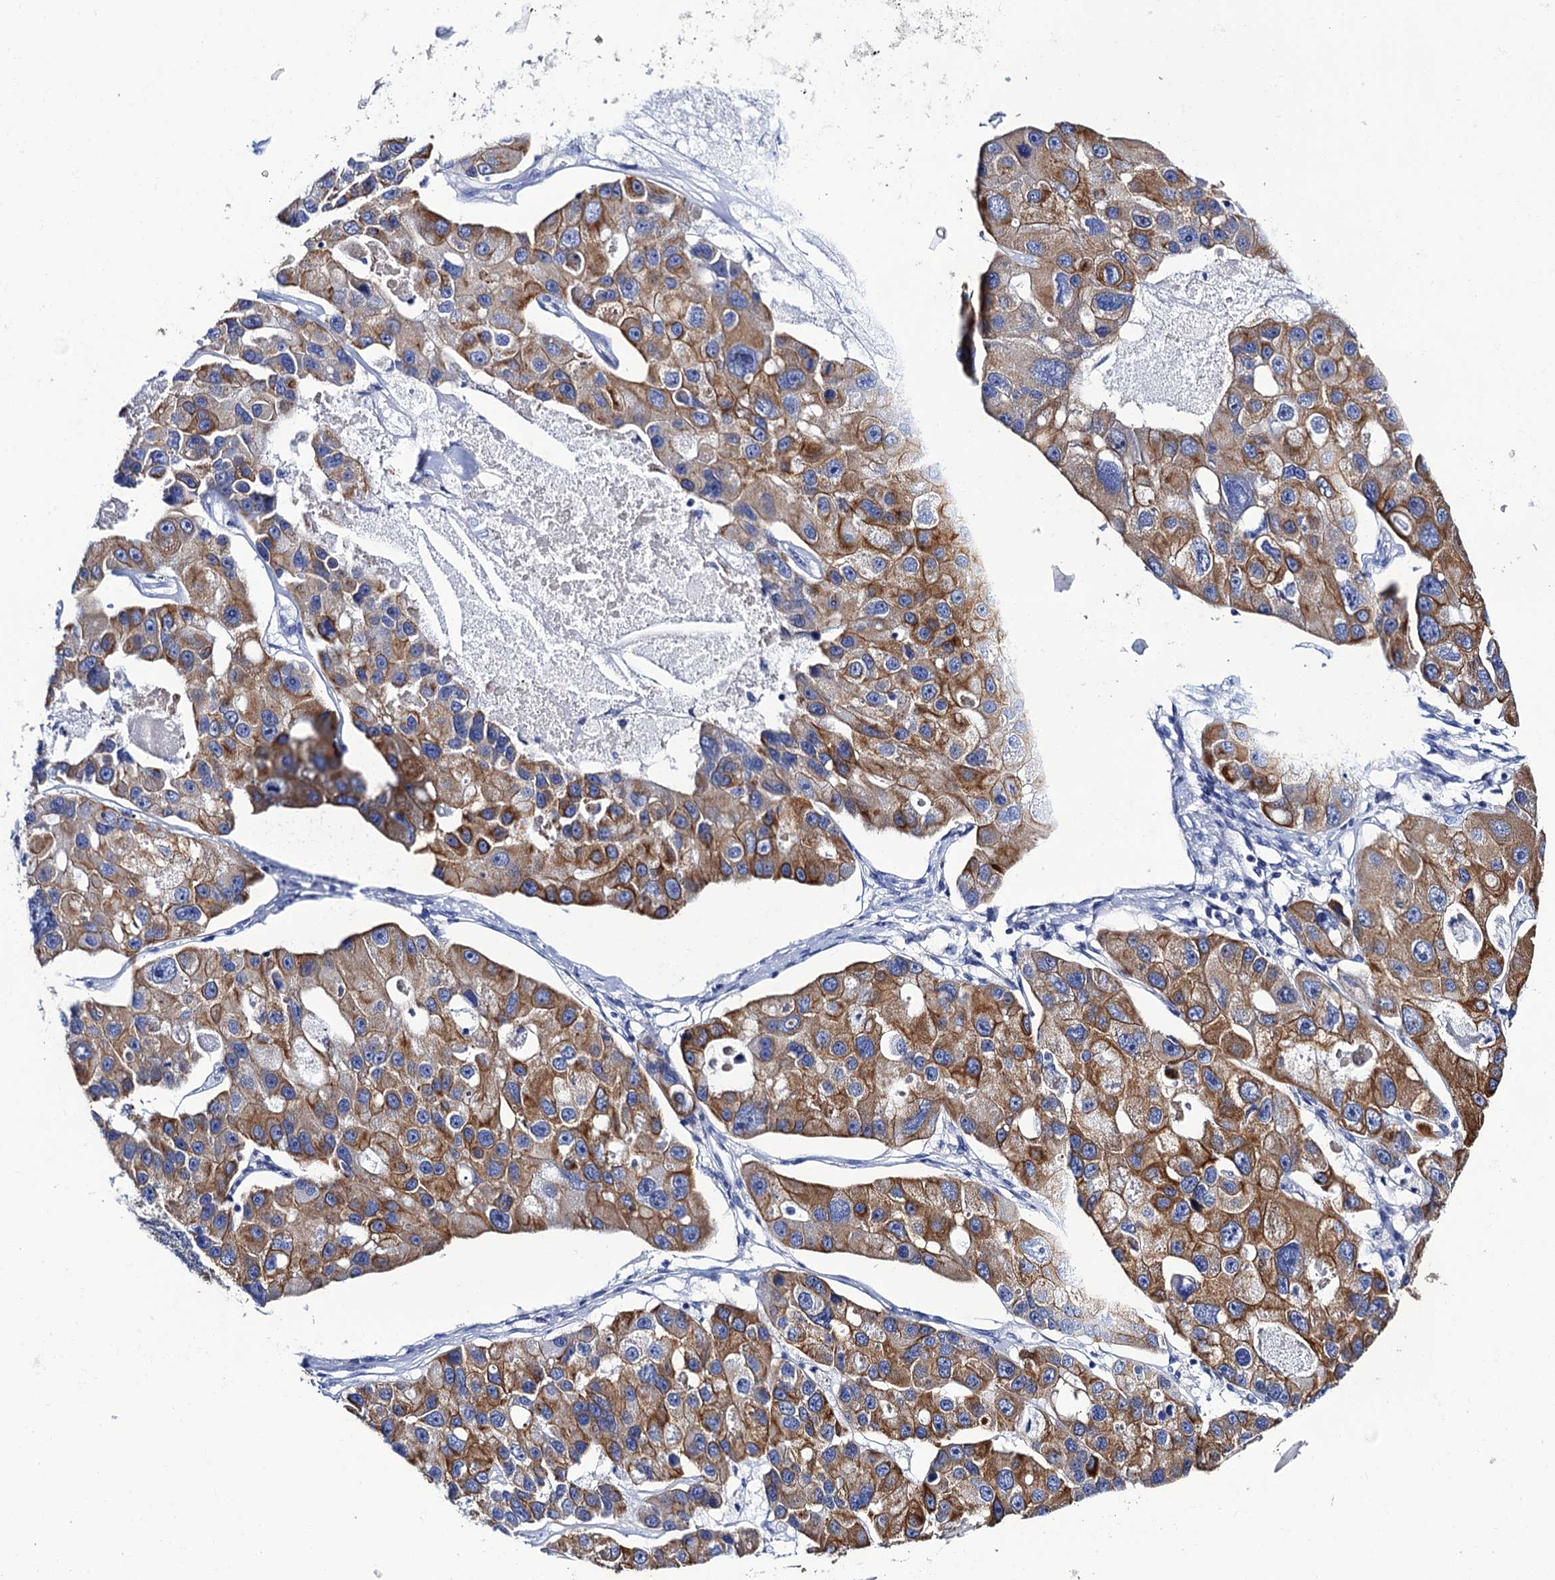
{"staining": {"intensity": "moderate", "quantity": "25%-75%", "location": "cytoplasmic/membranous"}, "tissue": "lung cancer", "cell_type": "Tumor cells", "image_type": "cancer", "snomed": [{"axis": "morphology", "description": "Adenocarcinoma, NOS"}, {"axis": "topography", "description": "Lung"}], "caption": "The immunohistochemical stain shows moderate cytoplasmic/membranous expression in tumor cells of lung adenocarcinoma tissue.", "gene": "RAB3IP", "patient": {"sex": "female", "age": 54}}